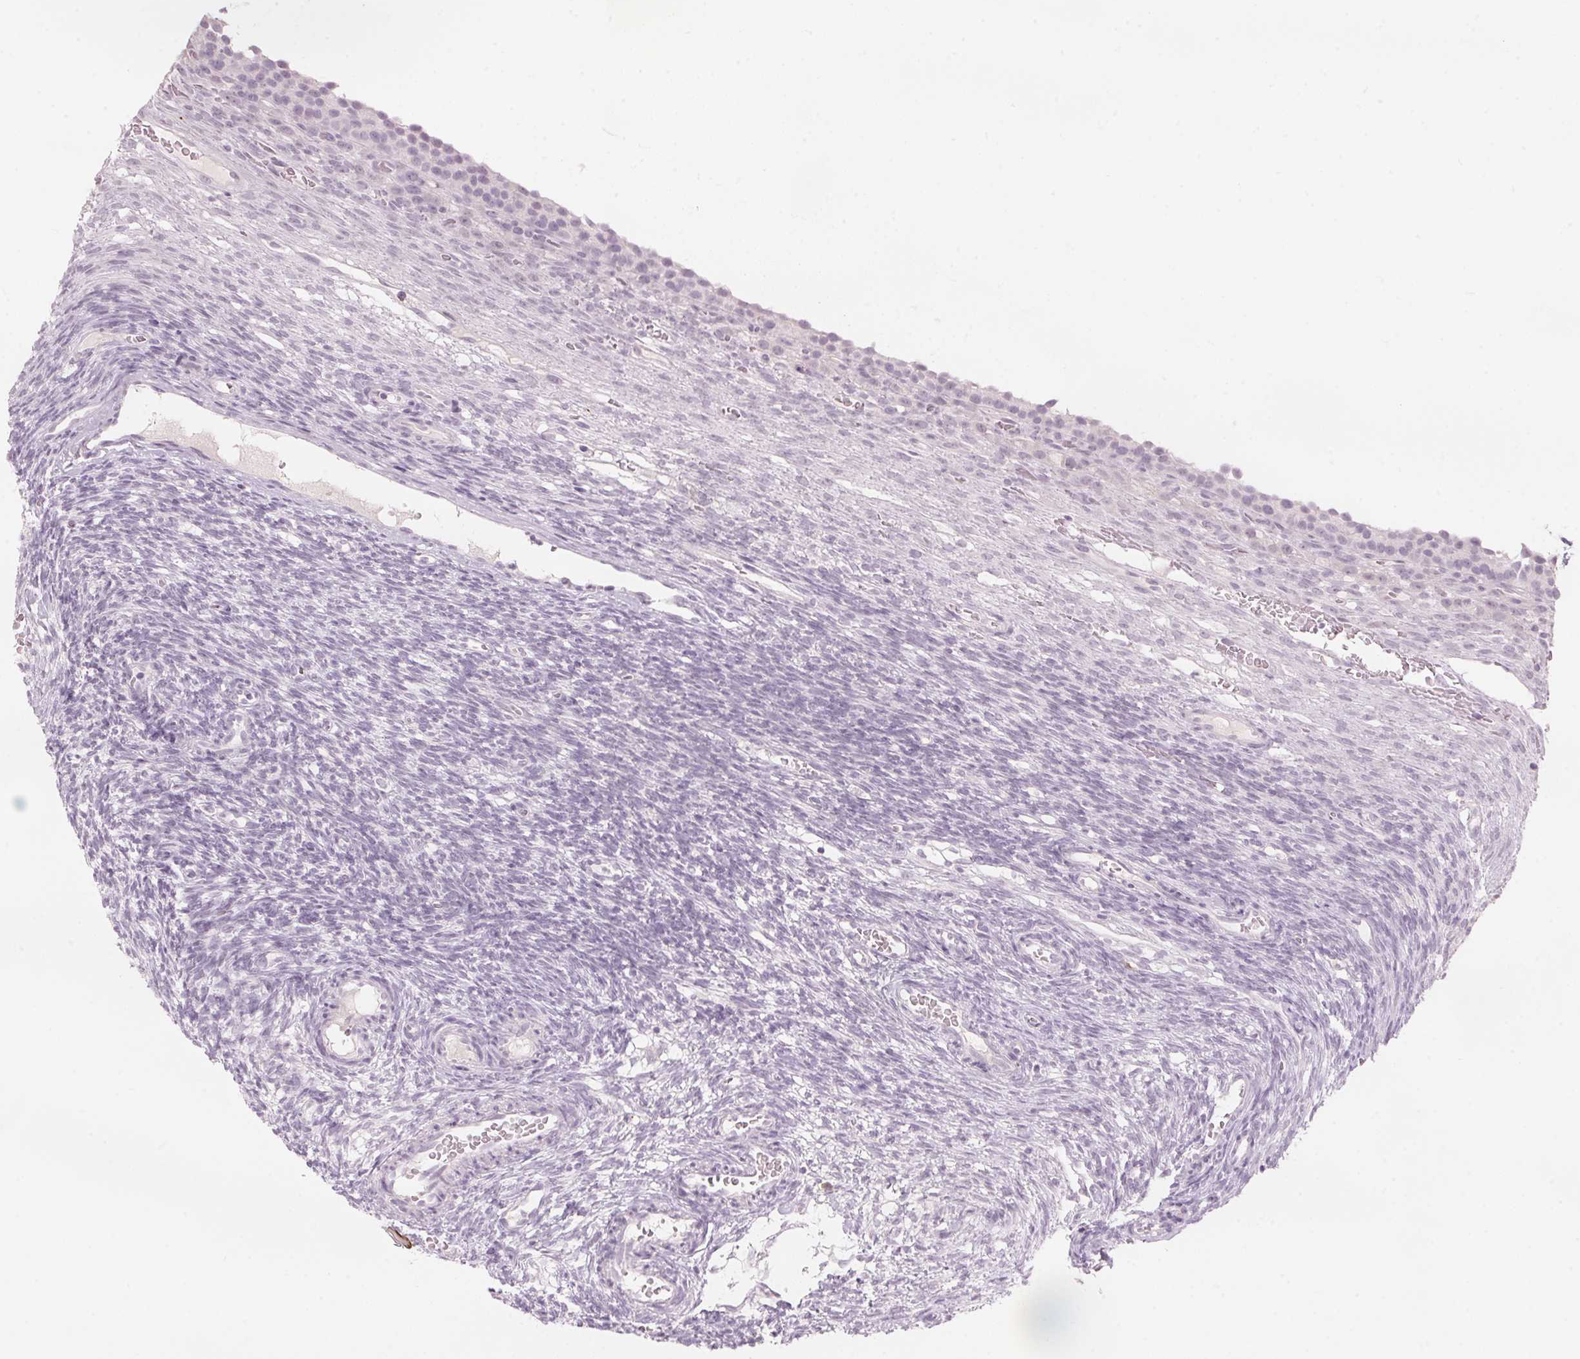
{"staining": {"intensity": "negative", "quantity": "none", "location": "none"}, "tissue": "ovary", "cell_type": "Follicle cells", "image_type": "normal", "snomed": [{"axis": "morphology", "description": "Normal tissue, NOS"}, {"axis": "topography", "description": "Ovary"}], "caption": "The immunohistochemistry histopathology image has no significant staining in follicle cells of ovary. (DAB (3,3'-diaminobenzidine) IHC visualized using brightfield microscopy, high magnification).", "gene": "SCTR", "patient": {"sex": "female", "age": 34}}